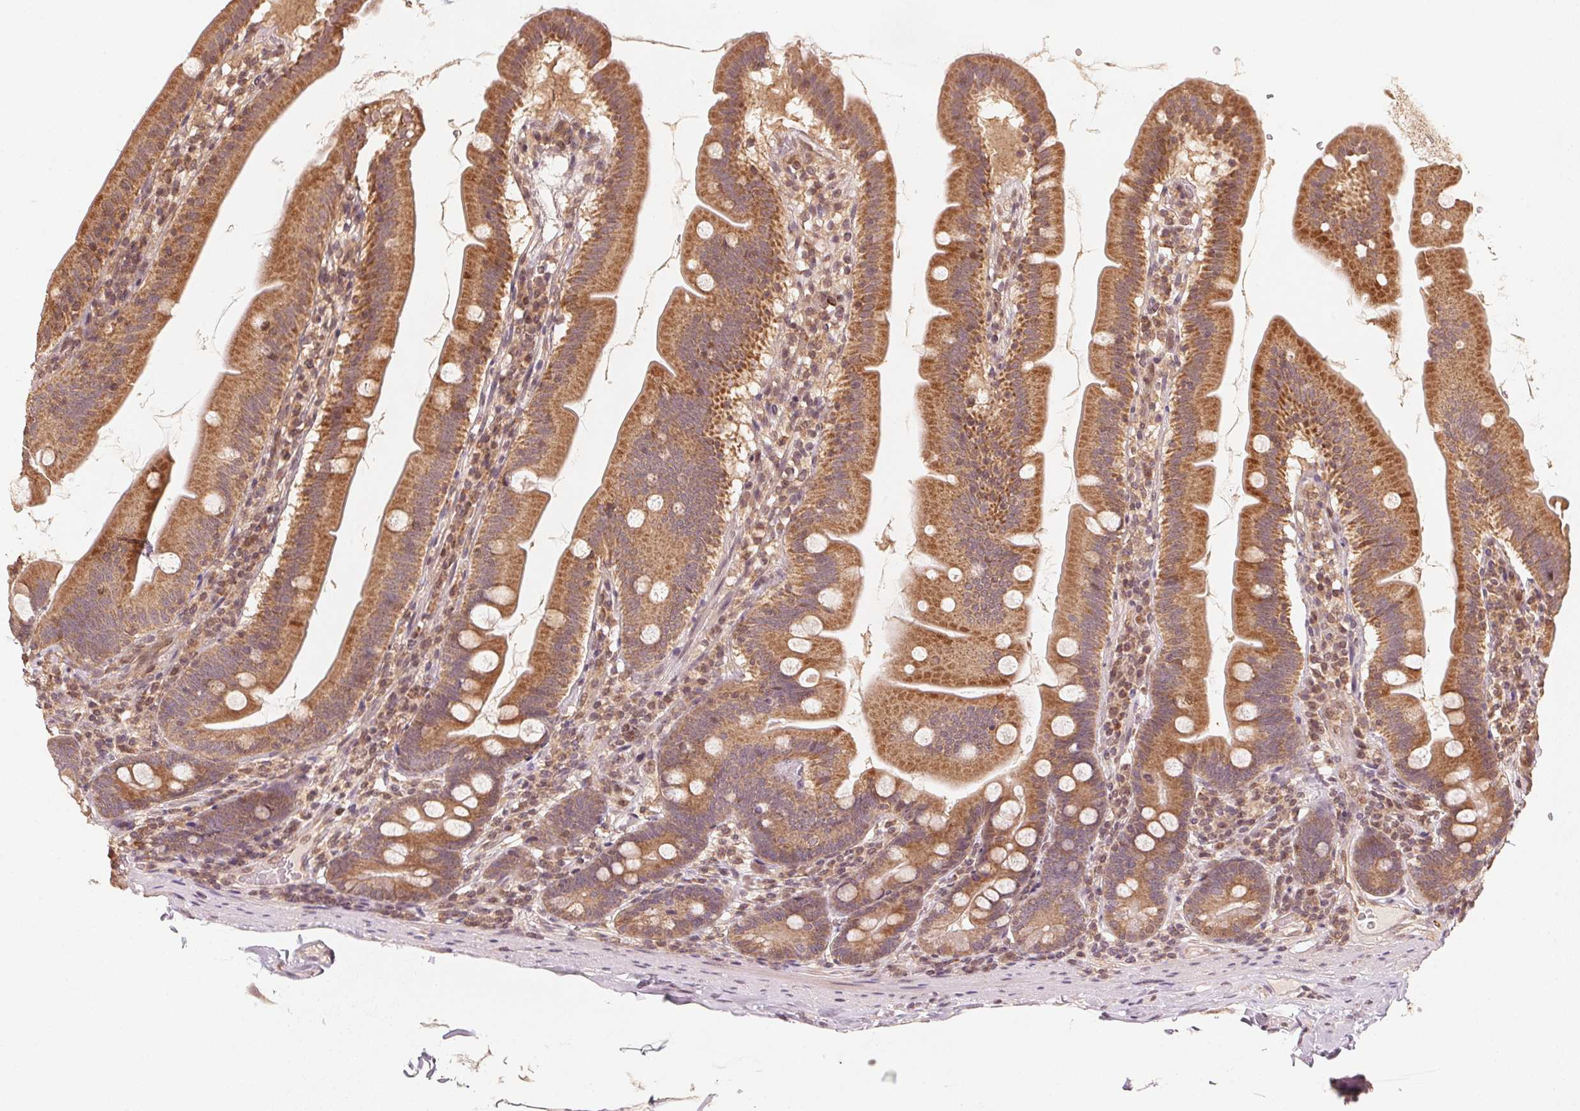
{"staining": {"intensity": "strong", "quantity": "25%-75%", "location": "cytoplasmic/membranous"}, "tissue": "duodenum", "cell_type": "Glandular cells", "image_type": "normal", "snomed": [{"axis": "morphology", "description": "Normal tissue, NOS"}, {"axis": "topography", "description": "Duodenum"}], "caption": "Duodenum was stained to show a protein in brown. There is high levels of strong cytoplasmic/membranous expression in approximately 25%-75% of glandular cells. Immunohistochemistry (ihc) stains the protein of interest in brown and the nuclei are stained blue.", "gene": "C2orf73", "patient": {"sex": "female", "age": 67}}